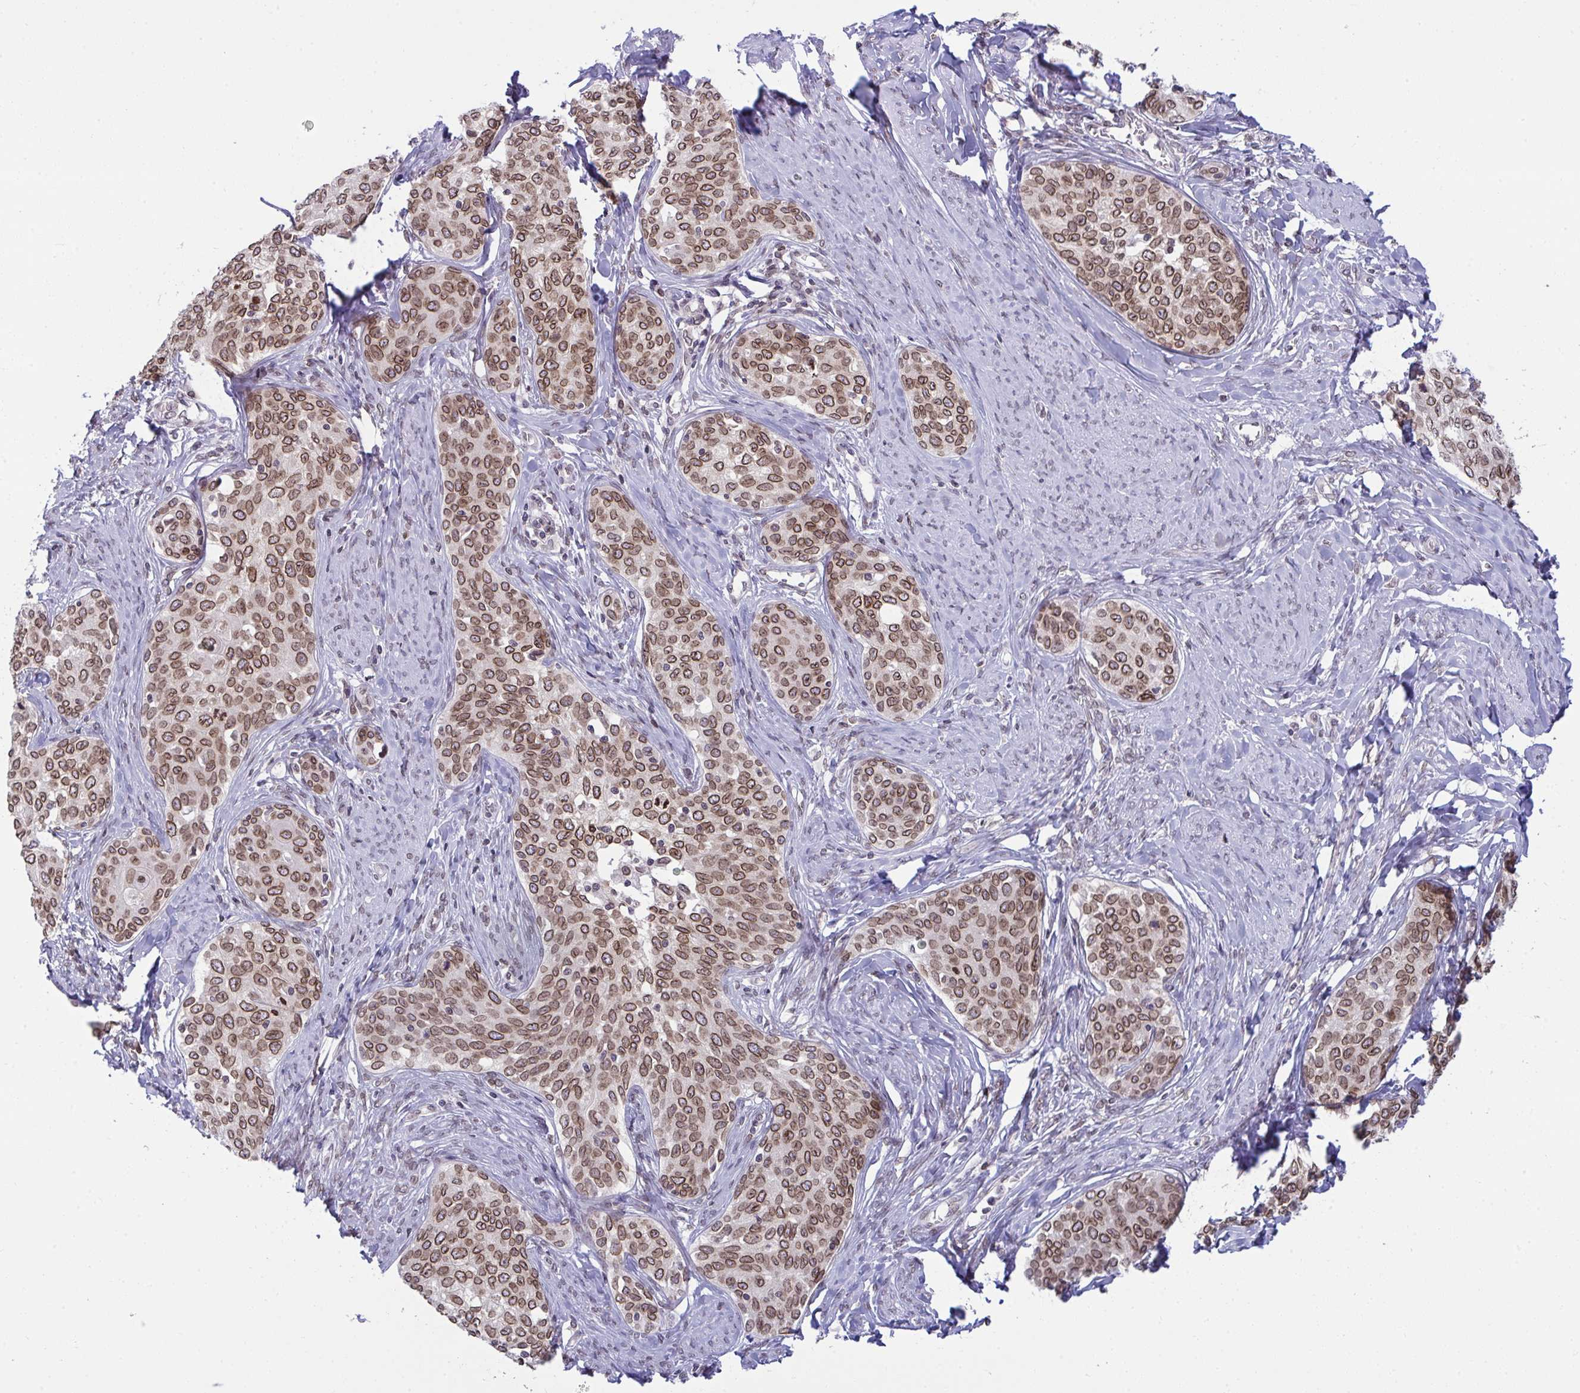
{"staining": {"intensity": "moderate", "quantity": ">75%", "location": "cytoplasmic/membranous,nuclear"}, "tissue": "cervical cancer", "cell_type": "Tumor cells", "image_type": "cancer", "snomed": [{"axis": "morphology", "description": "Squamous cell carcinoma, NOS"}, {"axis": "morphology", "description": "Adenocarcinoma, NOS"}, {"axis": "topography", "description": "Cervix"}], "caption": "Immunohistochemical staining of squamous cell carcinoma (cervical) shows medium levels of moderate cytoplasmic/membranous and nuclear protein staining in approximately >75% of tumor cells.", "gene": "RANBP2", "patient": {"sex": "female", "age": 52}}